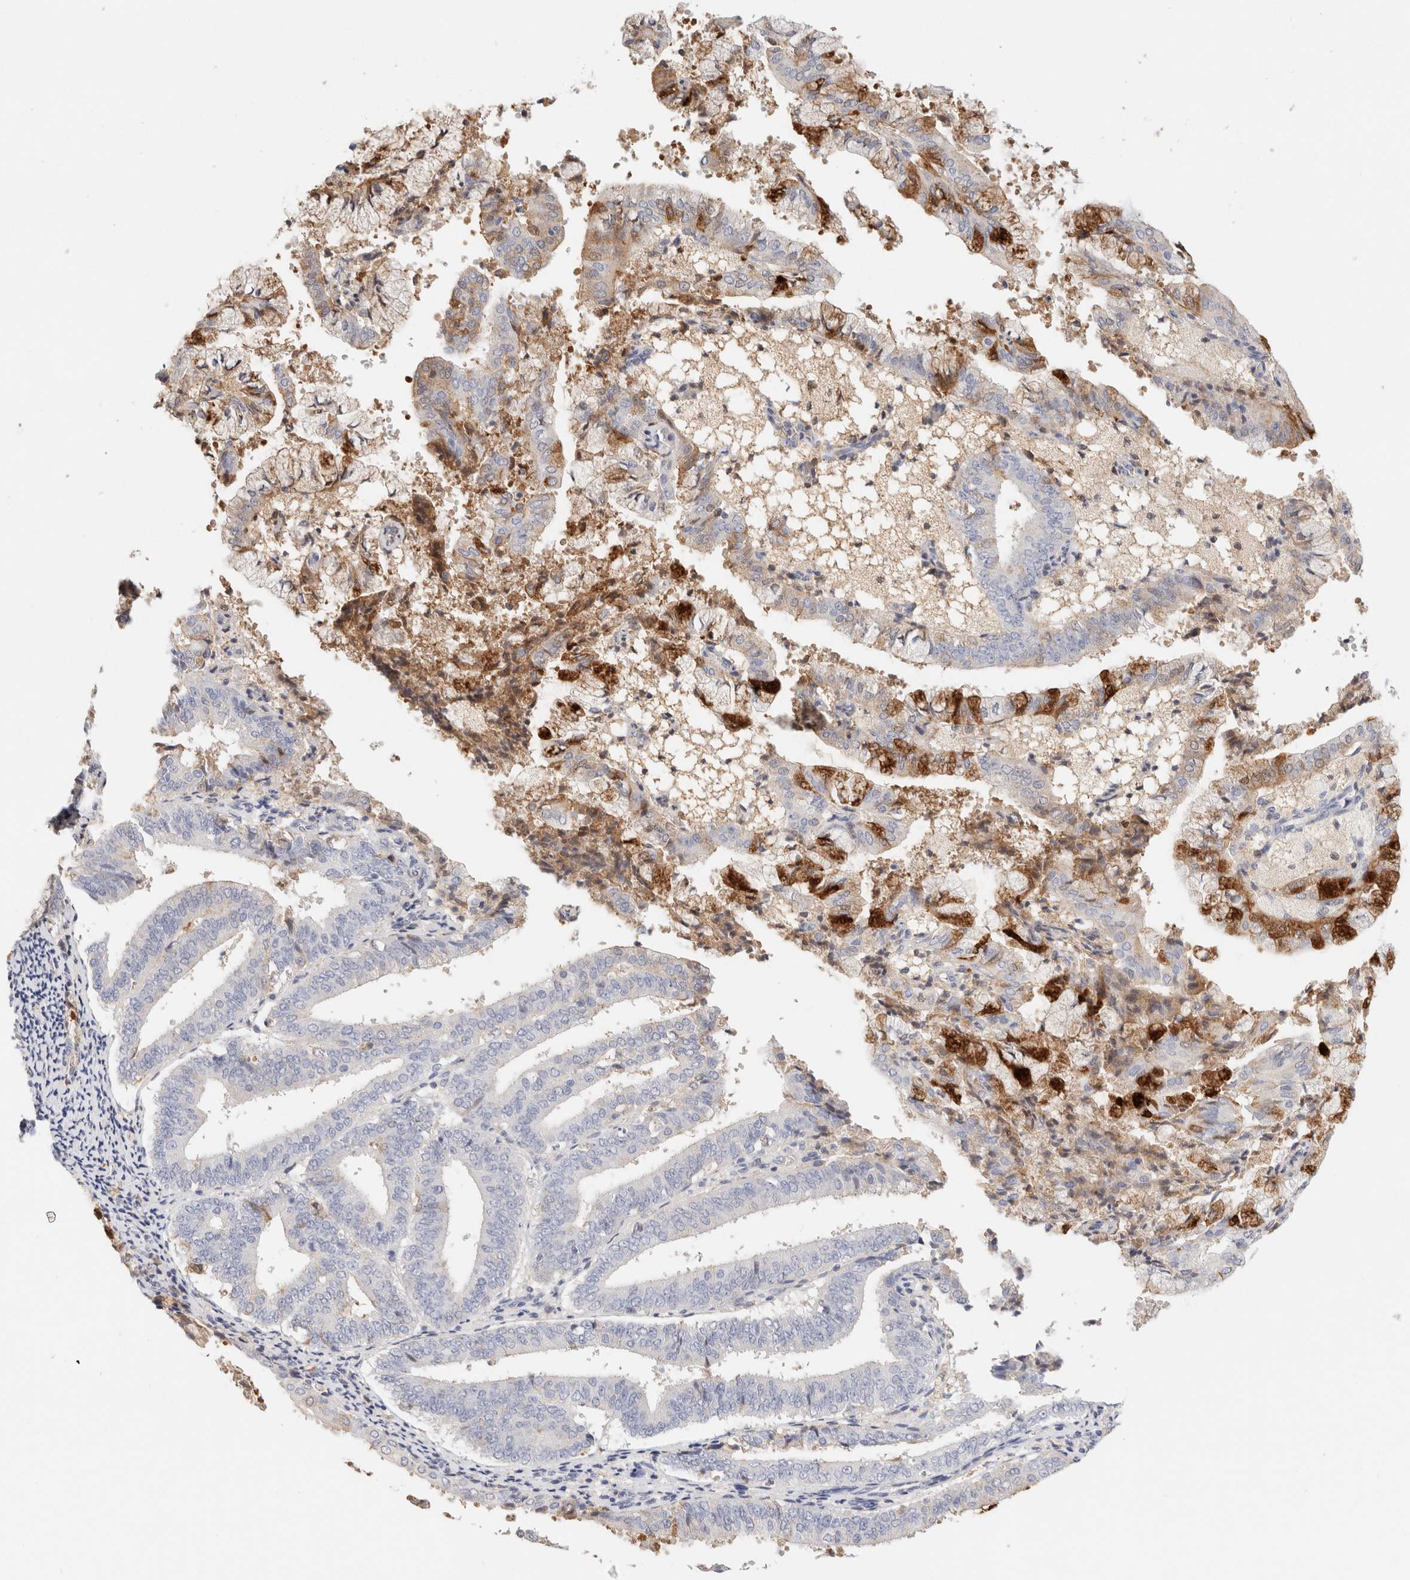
{"staining": {"intensity": "strong", "quantity": "<25%", "location": "cytoplasmic/membranous,nuclear"}, "tissue": "endometrial cancer", "cell_type": "Tumor cells", "image_type": "cancer", "snomed": [{"axis": "morphology", "description": "Adenocarcinoma, NOS"}, {"axis": "topography", "description": "Endometrium"}], "caption": "Adenocarcinoma (endometrial) tissue exhibits strong cytoplasmic/membranous and nuclear expression in approximately <25% of tumor cells", "gene": "SCGB2A2", "patient": {"sex": "female", "age": 63}}